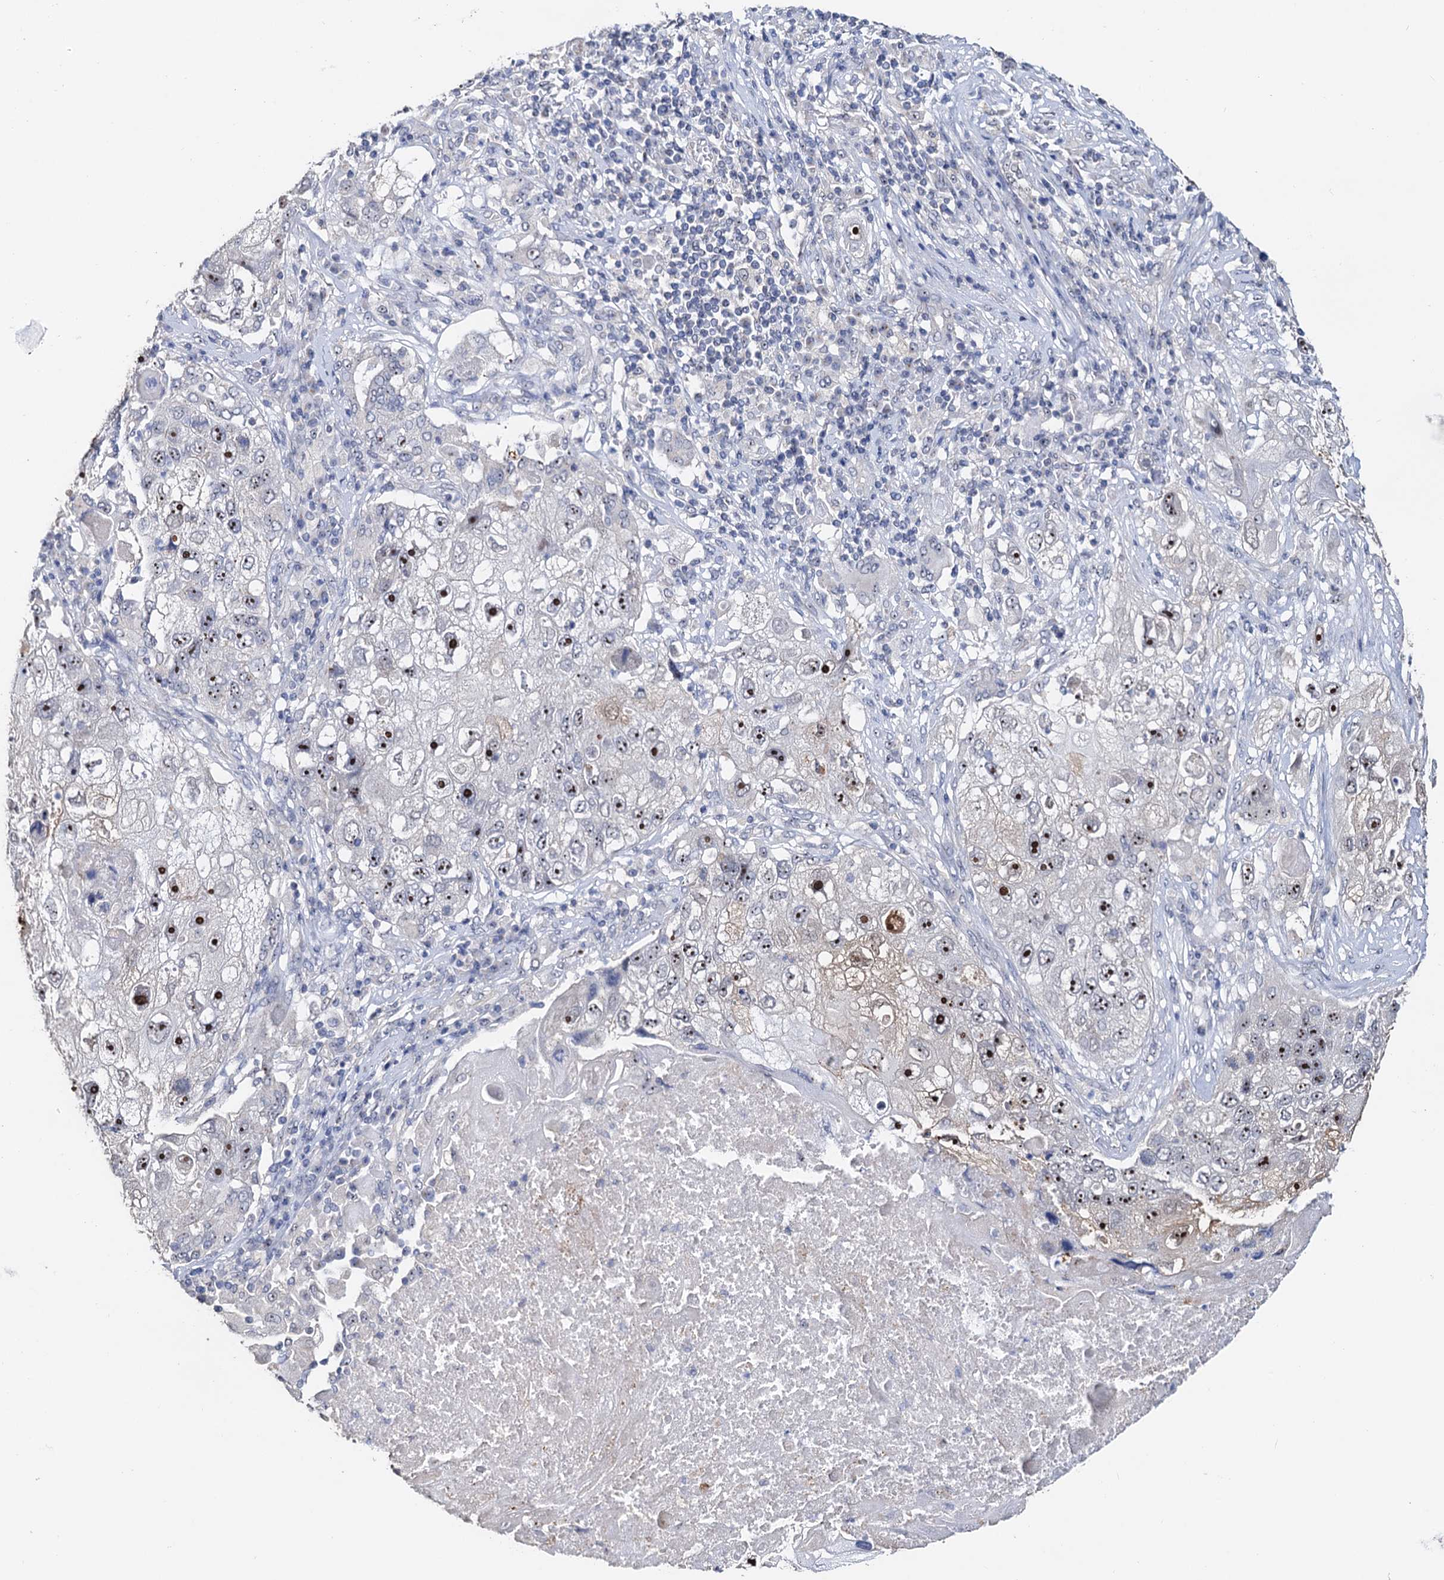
{"staining": {"intensity": "strong", "quantity": ">75%", "location": "nuclear"}, "tissue": "lung cancer", "cell_type": "Tumor cells", "image_type": "cancer", "snomed": [{"axis": "morphology", "description": "Squamous cell carcinoma, NOS"}, {"axis": "topography", "description": "Lung"}], "caption": "Immunohistochemistry (IHC) image of neoplastic tissue: lung squamous cell carcinoma stained using IHC exhibits high levels of strong protein expression localized specifically in the nuclear of tumor cells, appearing as a nuclear brown color.", "gene": "C2CD3", "patient": {"sex": "male", "age": 61}}